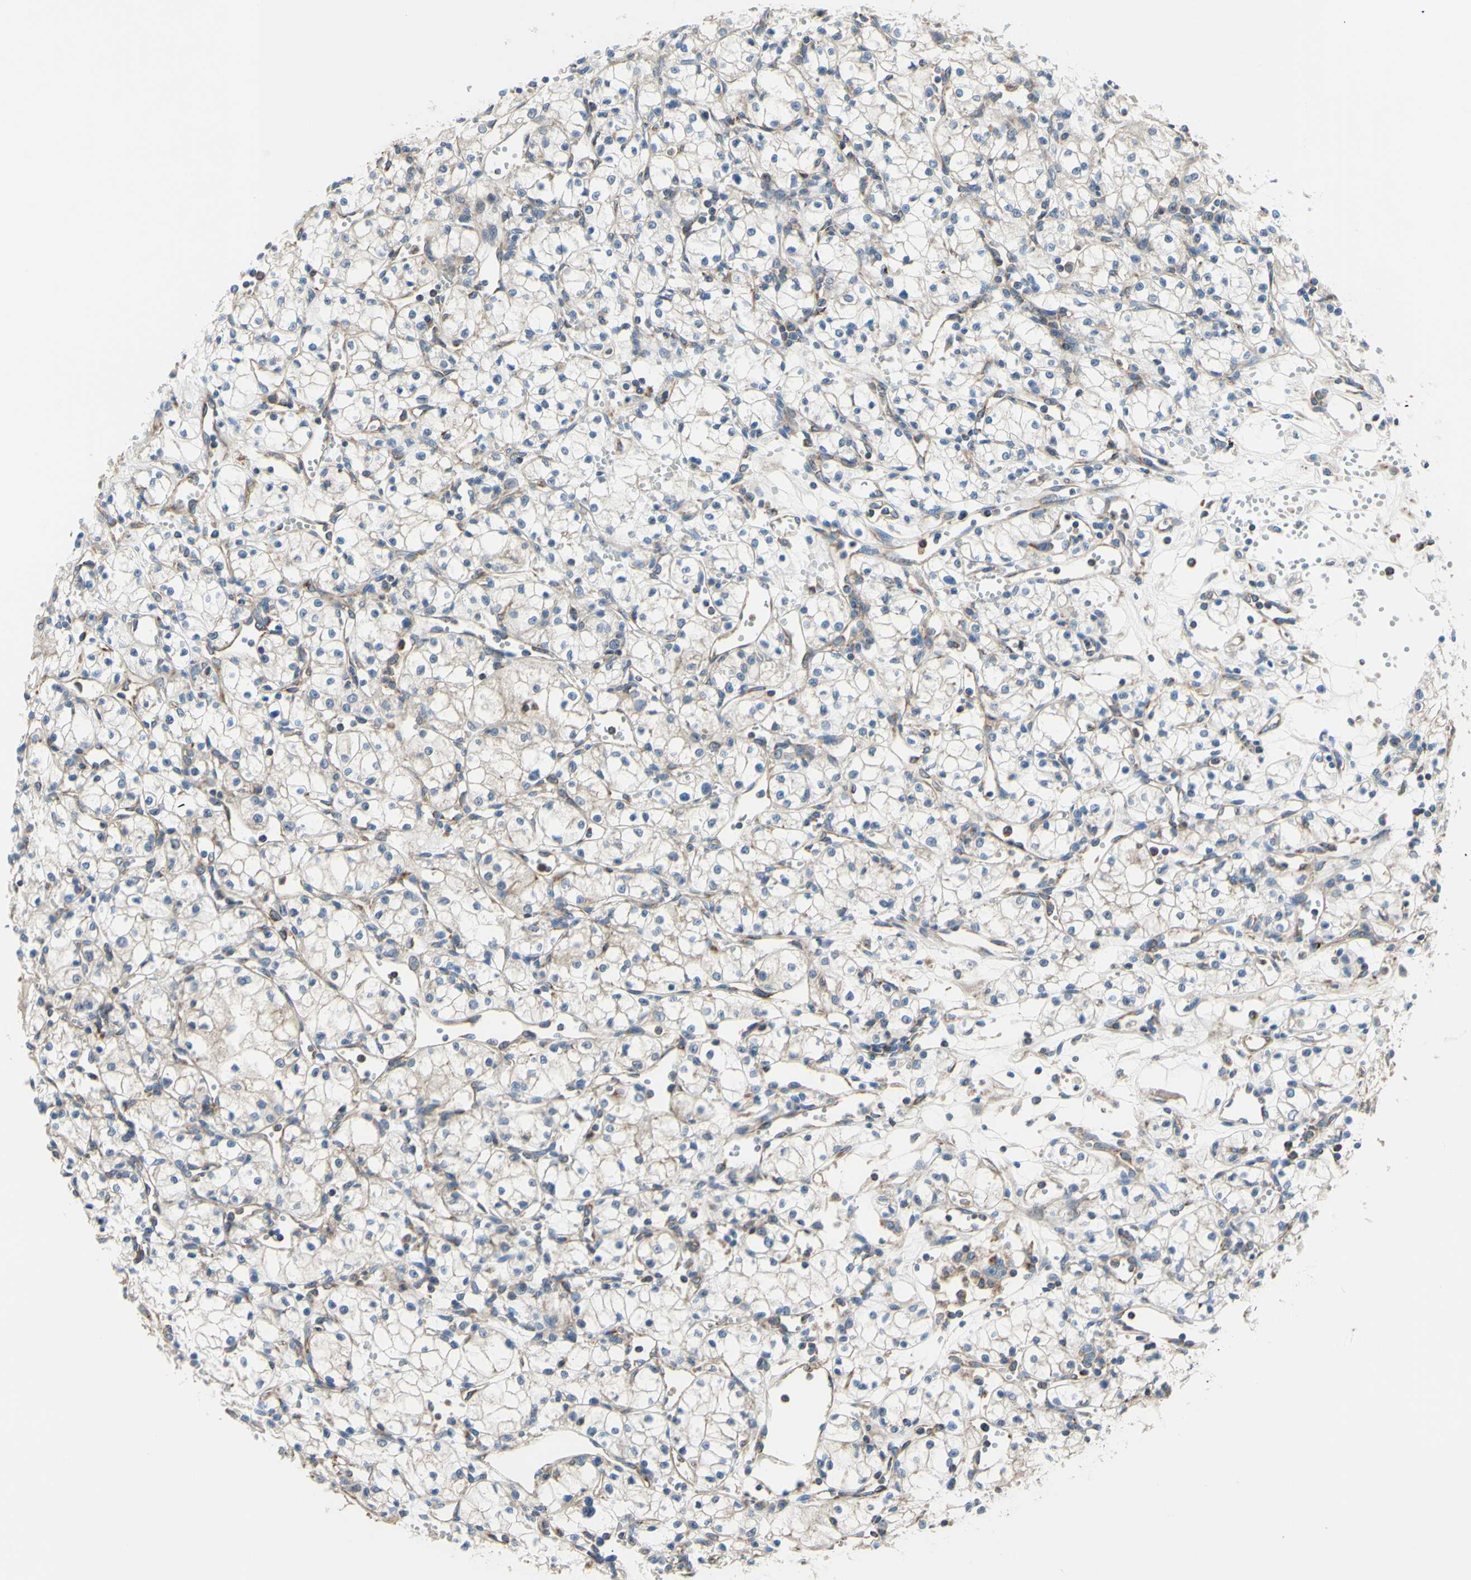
{"staining": {"intensity": "weak", "quantity": "25%-75%", "location": "cytoplasmic/membranous"}, "tissue": "renal cancer", "cell_type": "Tumor cells", "image_type": "cancer", "snomed": [{"axis": "morphology", "description": "Normal tissue, NOS"}, {"axis": "morphology", "description": "Adenocarcinoma, NOS"}, {"axis": "topography", "description": "Kidney"}], "caption": "Immunohistochemistry (IHC) (DAB) staining of human adenocarcinoma (renal) exhibits weak cytoplasmic/membranous protein positivity in about 25%-75% of tumor cells.", "gene": "FMR1", "patient": {"sex": "male", "age": 59}}